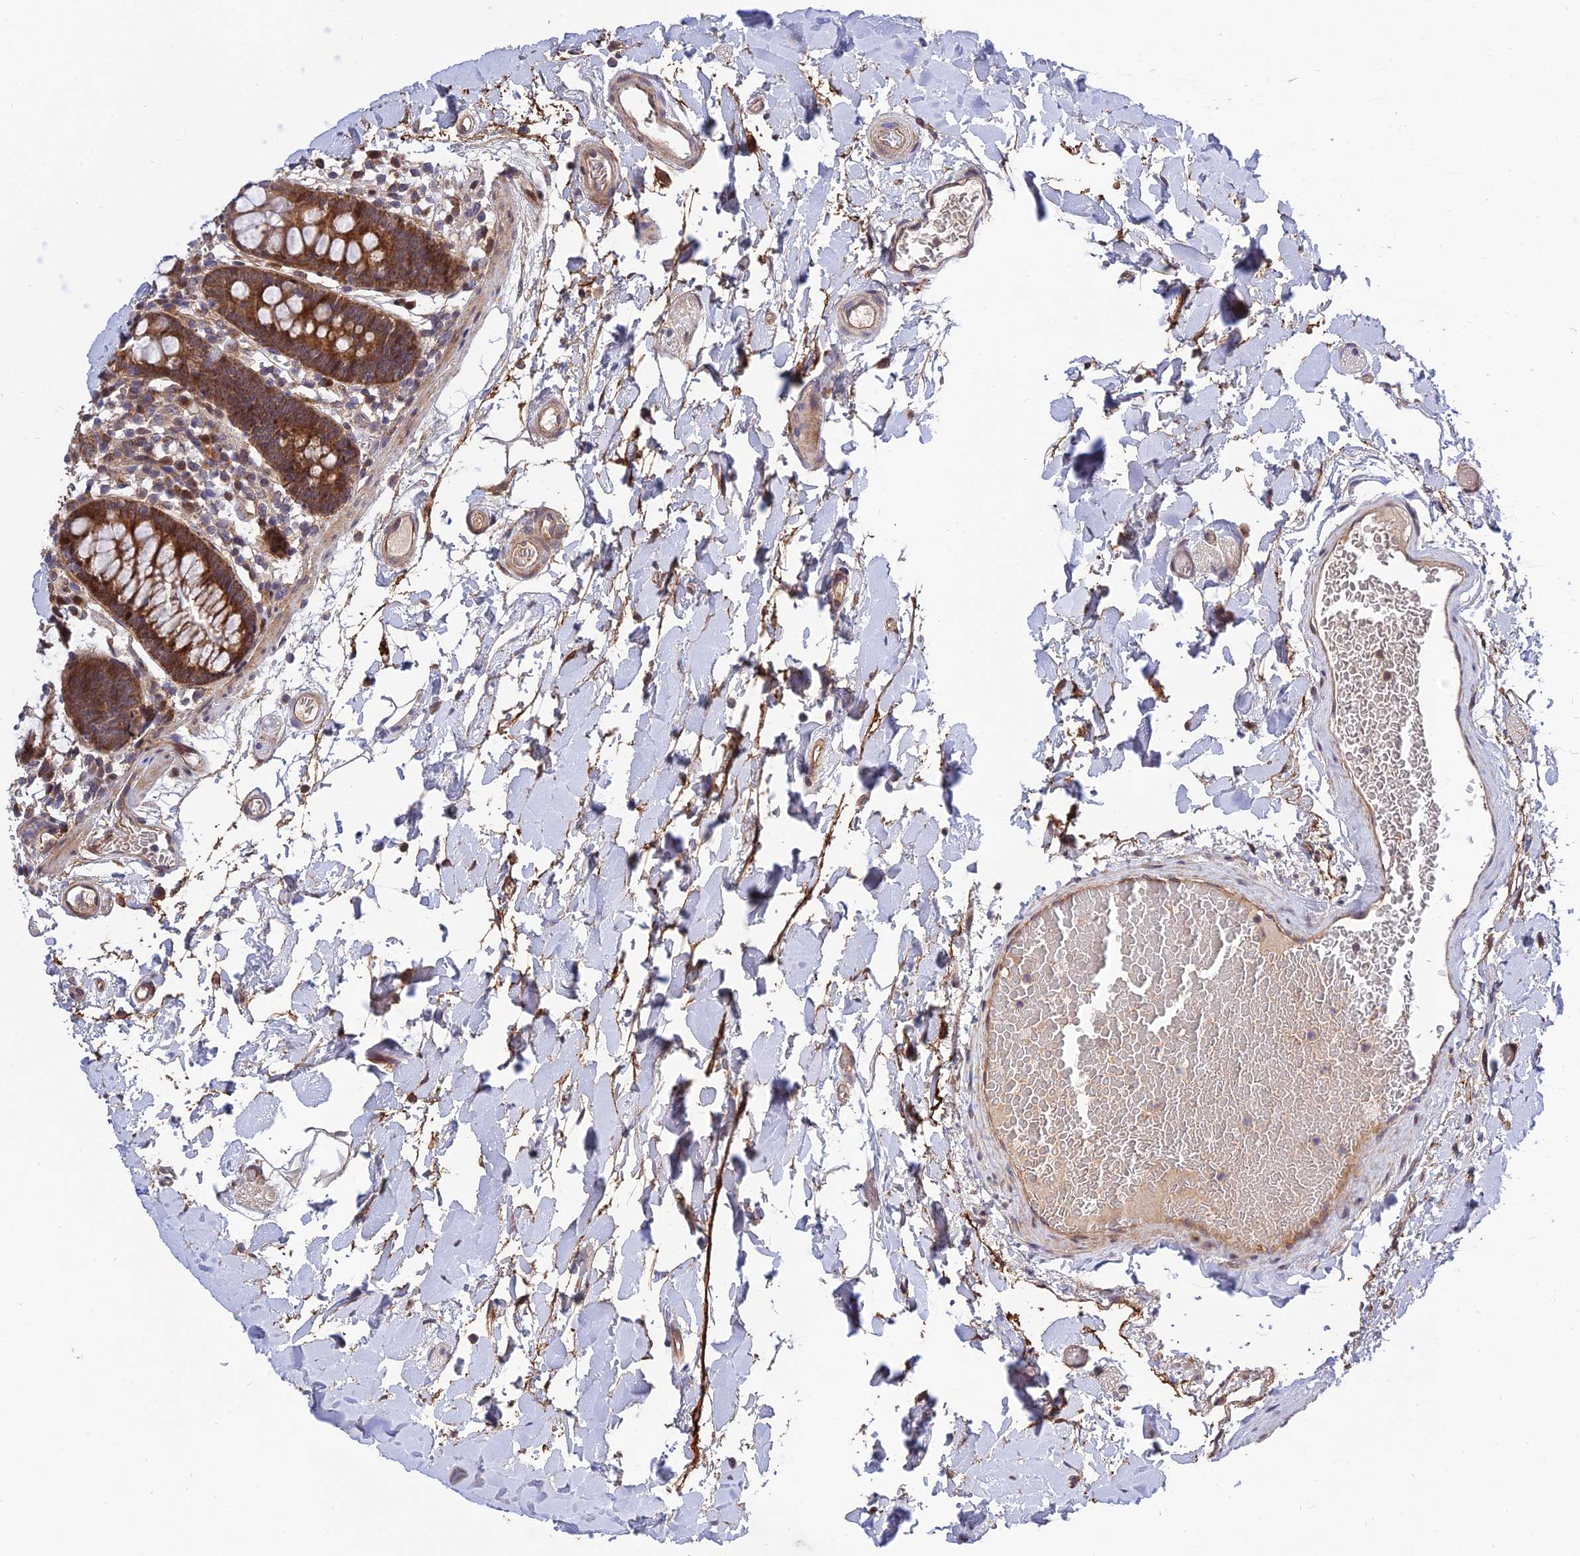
{"staining": {"intensity": "moderate", "quantity": ">75%", "location": "cytoplasmic/membranous"}, "tissue": "colon", "cell_type": "Endothelial cells", "image_type": "normal", "snomed": [{"axis": "morphology", "description": "Normal tissue, NOS"}, {"axis": "topography", "description": "Colon"}], "caption": "This image exhibits immunohistochemistry (IHC) staining of unremarkable colon, with medium moderate cytoplasmic/membranous expression in about >75% of endothelial cells.", "gene": "PLEKHG2", "patient": {"sex": "male", "age": 75}}